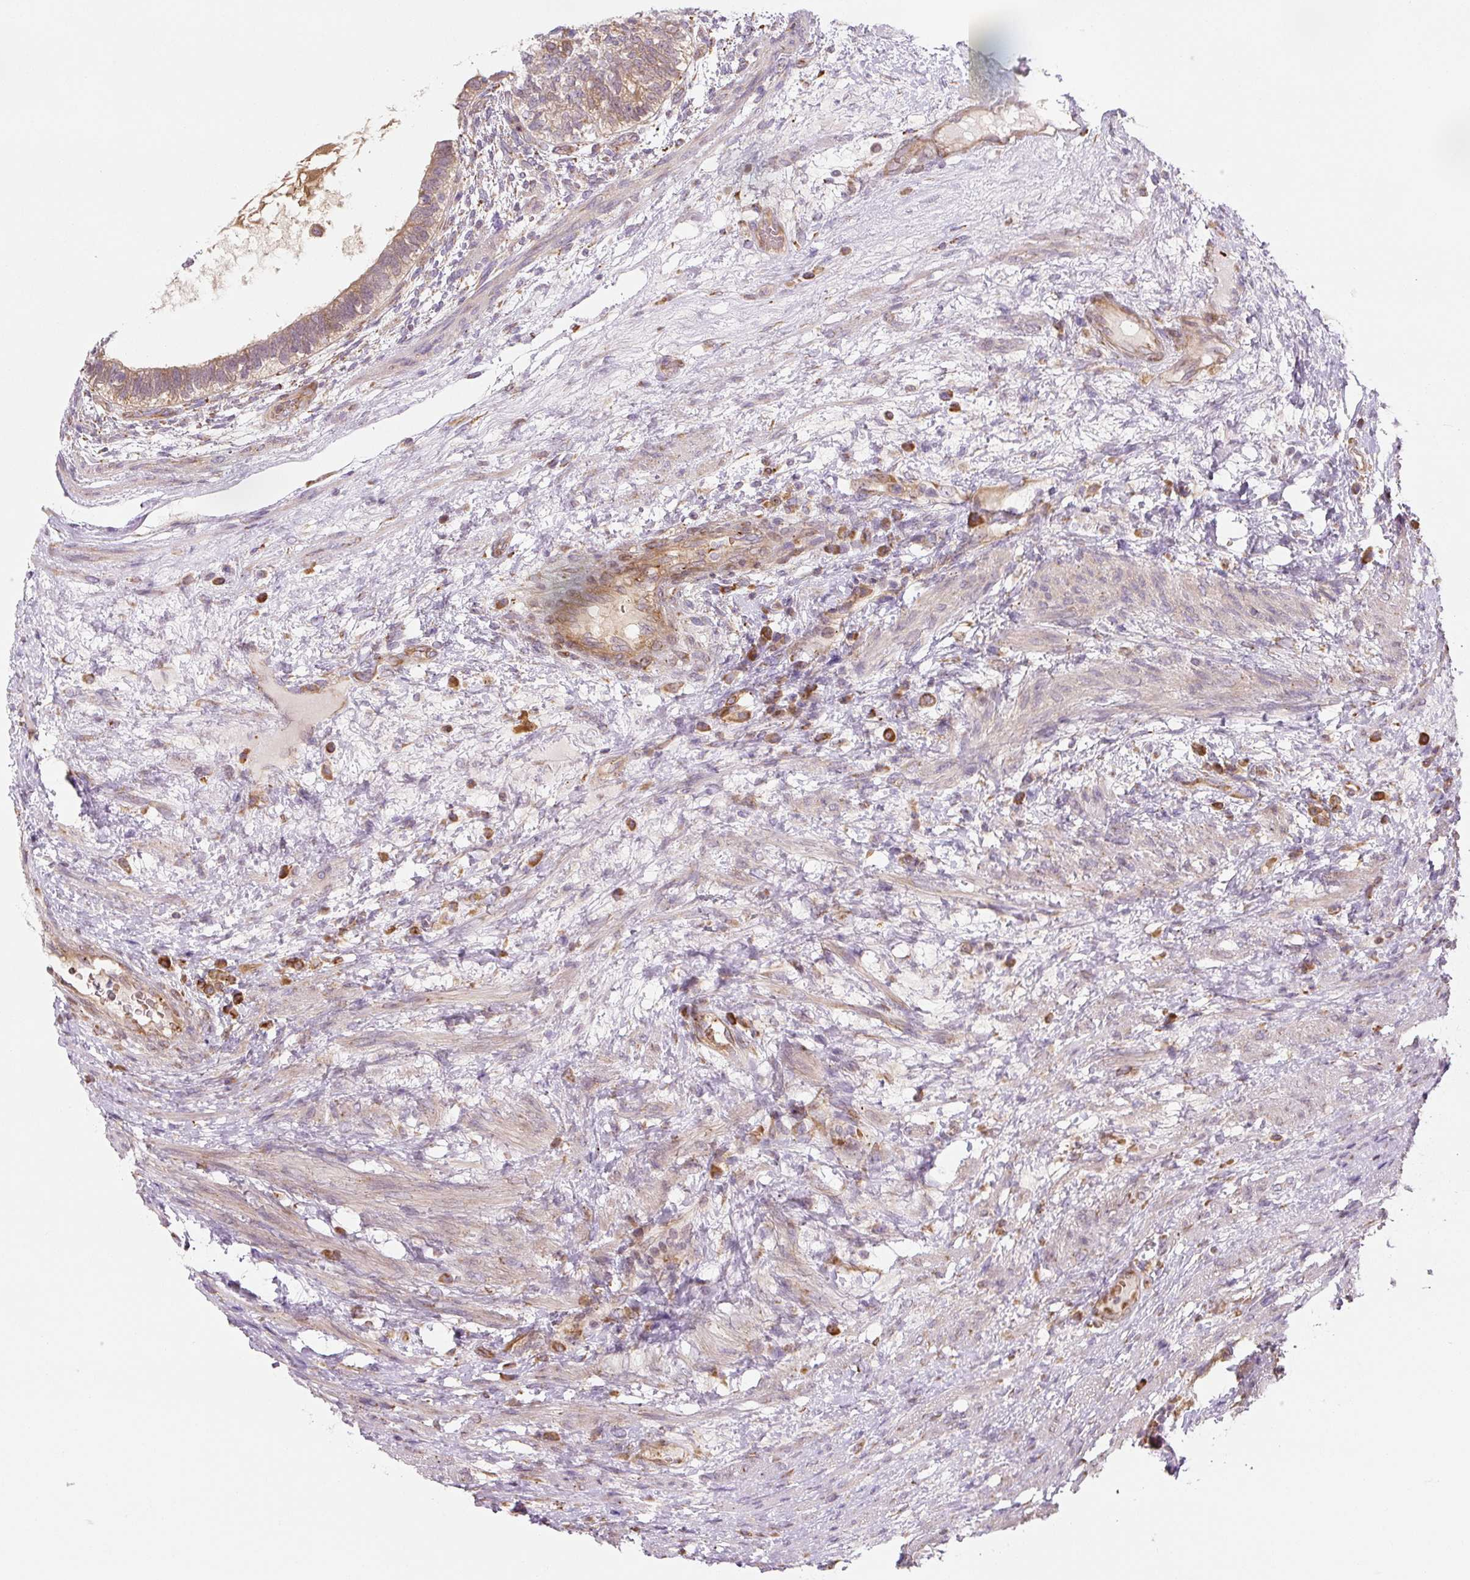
{"staining": {"intensity": "weak", "quantity": ">75%", "location": "cytoplasmic/membranous"}, "tissue": "testis cancer", "cell_type": "Tumor cells", "image_type": "cancer", "snomed": [{"axis": "morphology", "description": "Carcinoma, Embryonal, NOS"}, {"axis": "topography", "description": "Testis"}], "caption": "IHC photomicrograph of neoplastic tissue: human embryonal carcinoma (testis) stained using immunohistochemistry (IHC) shows low levels of weak protein expression localized specifically in the cytoplasmic/membranous of tumor cells, appearing as a cytoplasmic/membranous brown color.", "gene": "RASA1", "patient": {"sex": "male", "age": 26}}